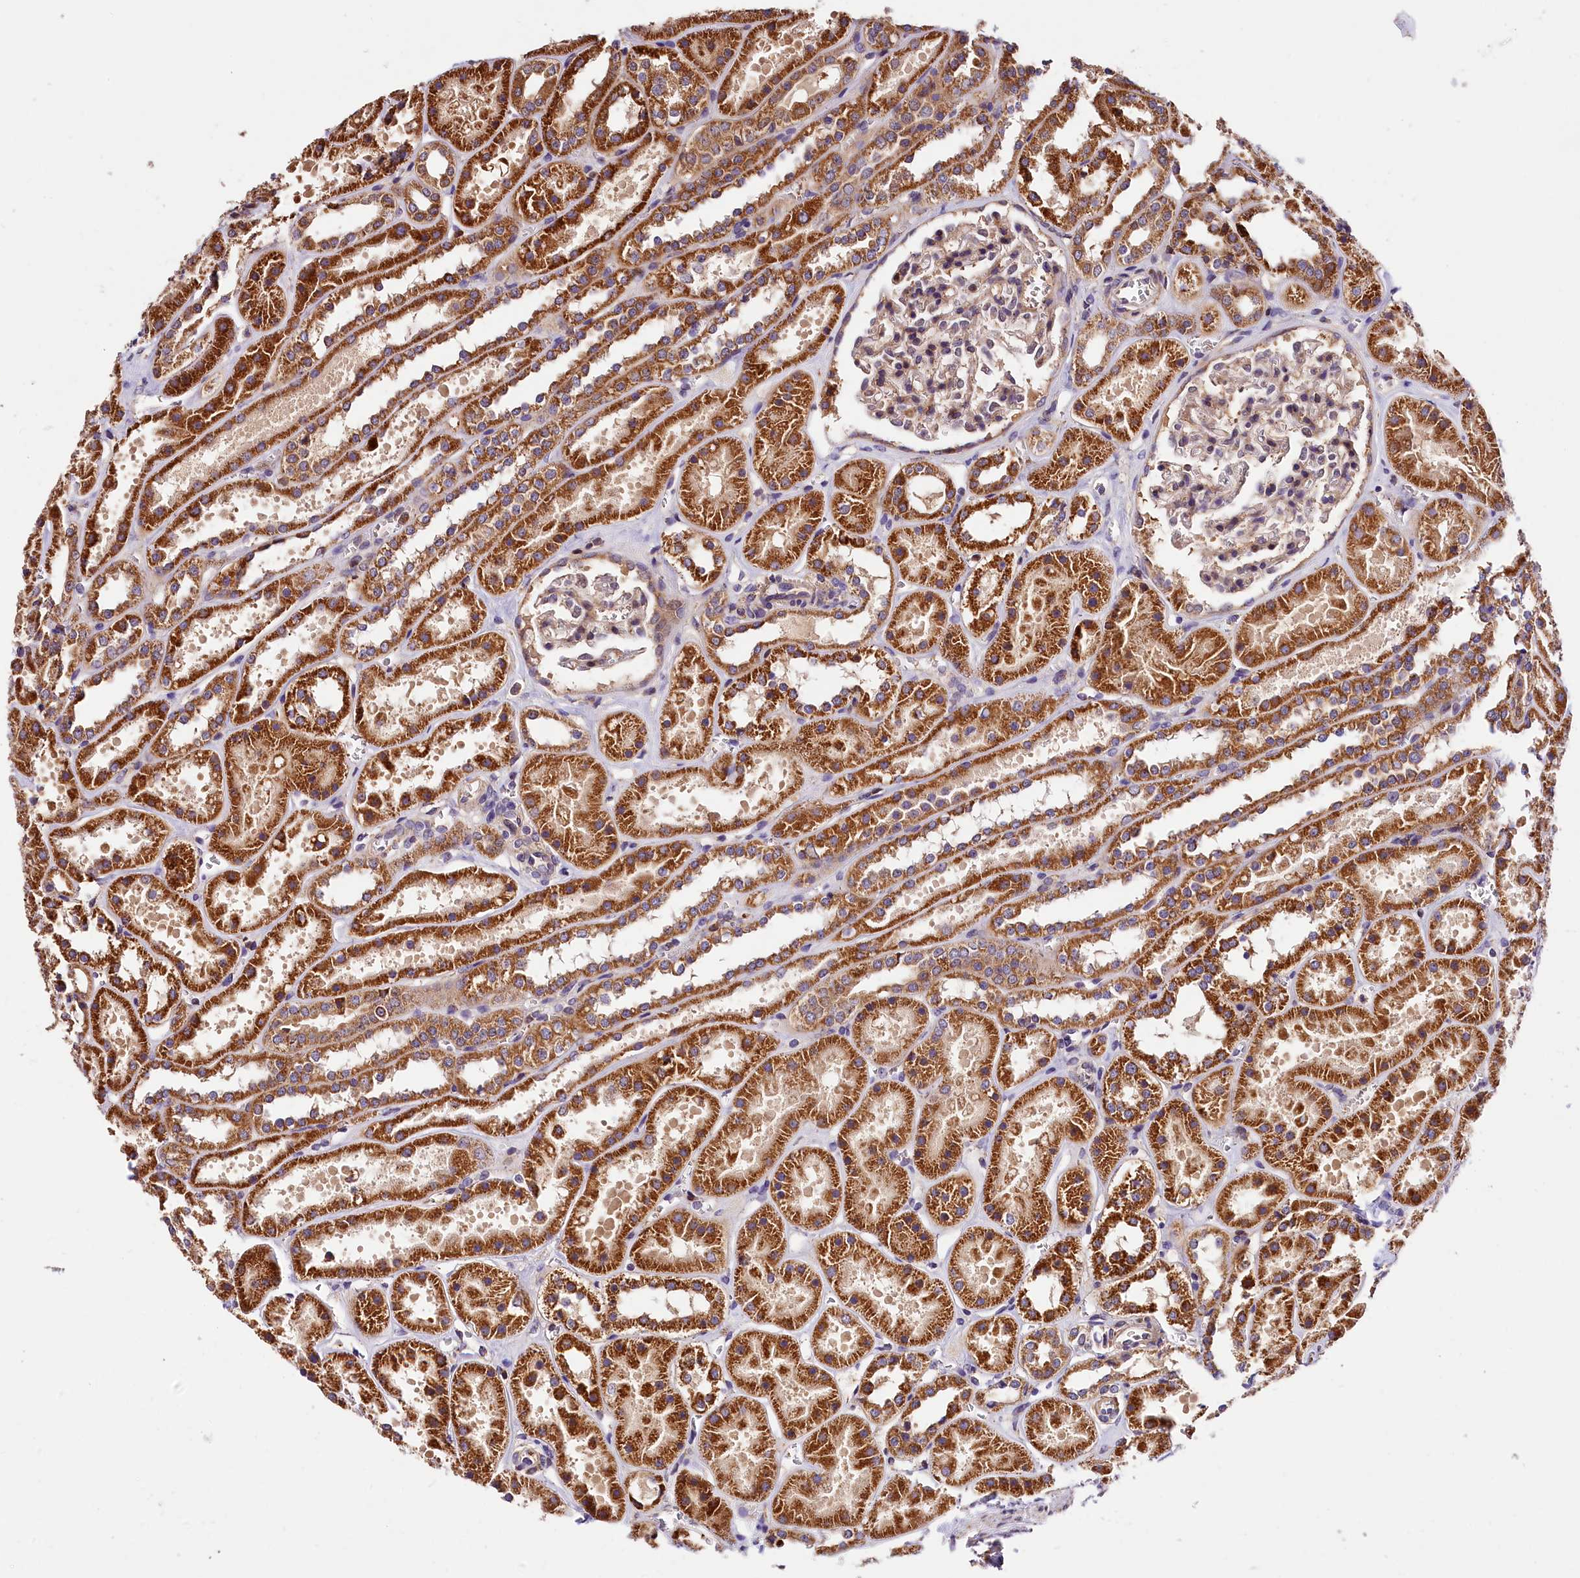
{"staining": {"intensity": "weak", "quantity": "25%-75%", "location": "cytoplasmic/membranous,nuclear"}, "tissue": "kidney", "cell_type": "Cells in glomeruli", "image_type": "normal", "snomed": [{"axis": "morphology", "description": "Normal tissue, NOS"}, {"axis": "topography", "description": "Kidney"}], "caption": "This micrograph shows immunohistochemistry (IHC) staining of benign kidney, with low weak cytoplasmic/membranous,nuclear expression in approximately 25%-75% of cells in glomeruli.", "gene": "KPTN", "patient": {"sex": "female", "age": 41}}